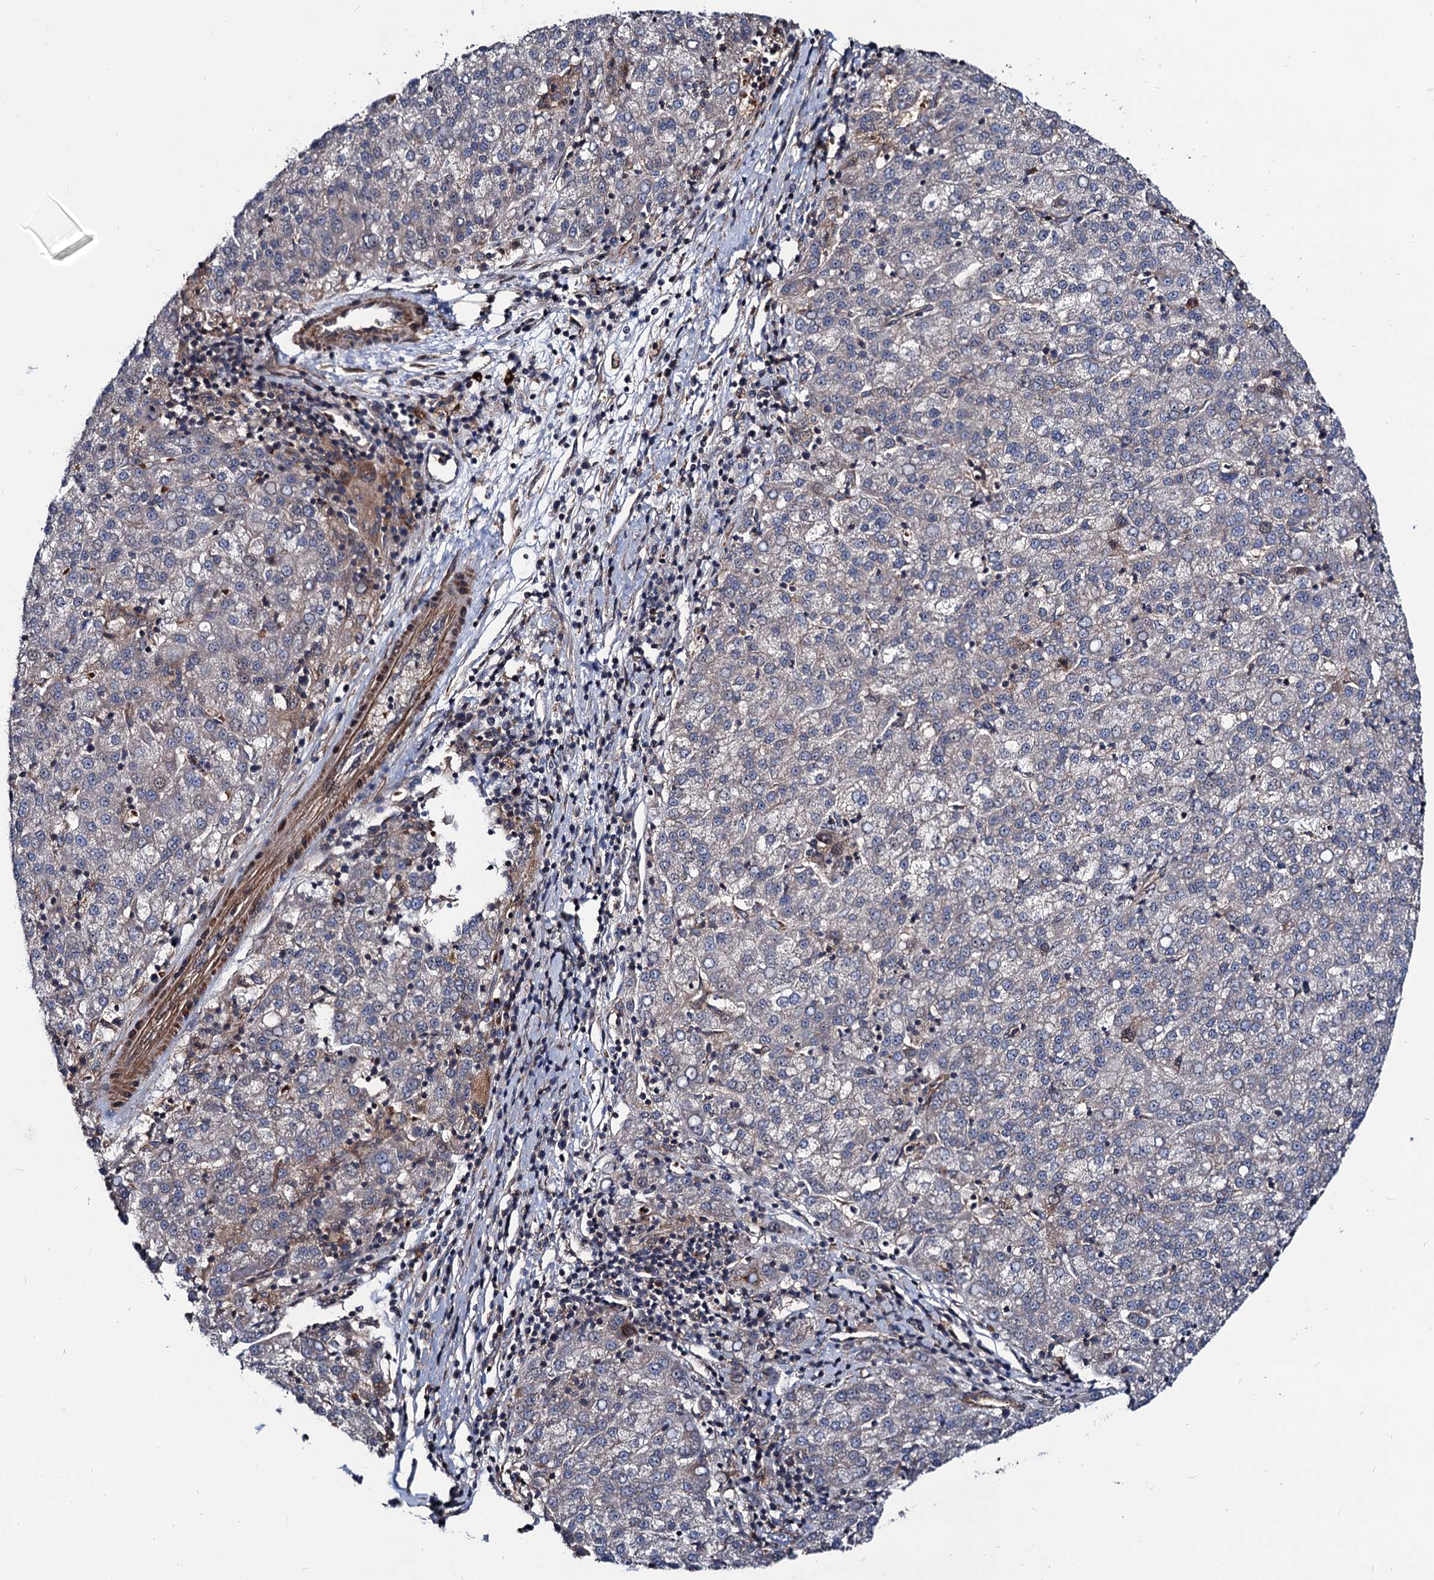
{"staining": {"intensity": "negative", "quantity": "none", "location": "none"}, "tissue": "liver cancer", "cell_type": "Tumor cells", "image_type": "cancer", "snomed": [{"axis": "morphology", "description": "Carcinoma, Hepatocellular, NOS"}, {"axis": "topography", "description": "Liver"}], "caption": "Immunohistochemical staining of hepatocellular carcinoma (liver) shows no significant positivity in tumor cells.", "gene": "KXD1", "patient": {"sex": "female", "age": 58}}